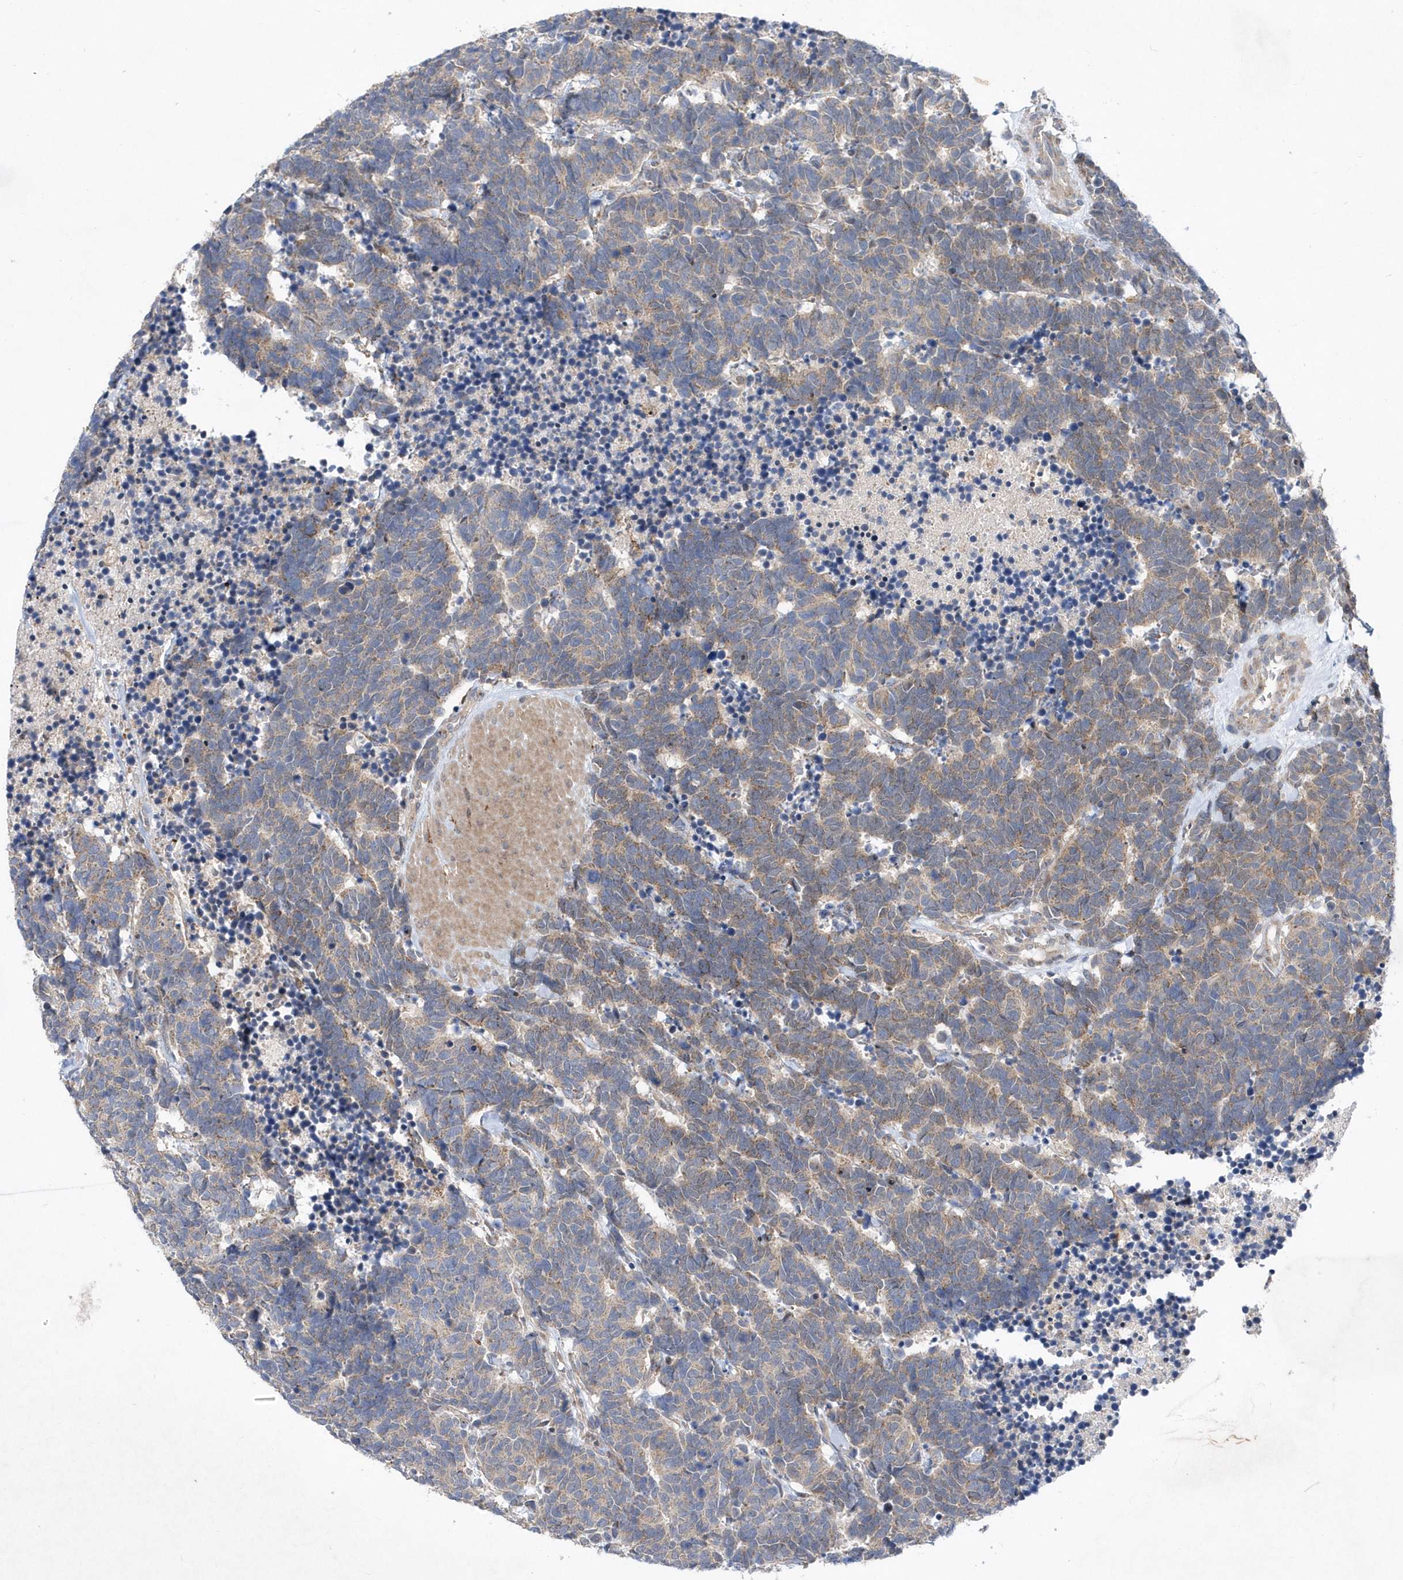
{"staining": {"intensity": "weak", "quantity": ">75%", "location": "cytoplasmic/membranous"}, "tissue": "carcinoid", "cell_type": "Tumor cells", "image_type": "cancer", "snomed": [{"axis": "morphology", "description": "Carcinoma, NOS"}, {"axis": "morphology", "description": "Carcinoid, malignant, NOS"}, {"axis": "topography", "description": "Urinary bladder"}], "caption": "This photomicrograph reveals carcinoma stained with immunohistochemistry to label a protein in brown. The cytoplasmic/membranous of tumor cells show weak positivity for the protein. Nuclei are counter-stained blue.", "gene": "LONRF2", "patient": {"sex": "male", "age": 57}}